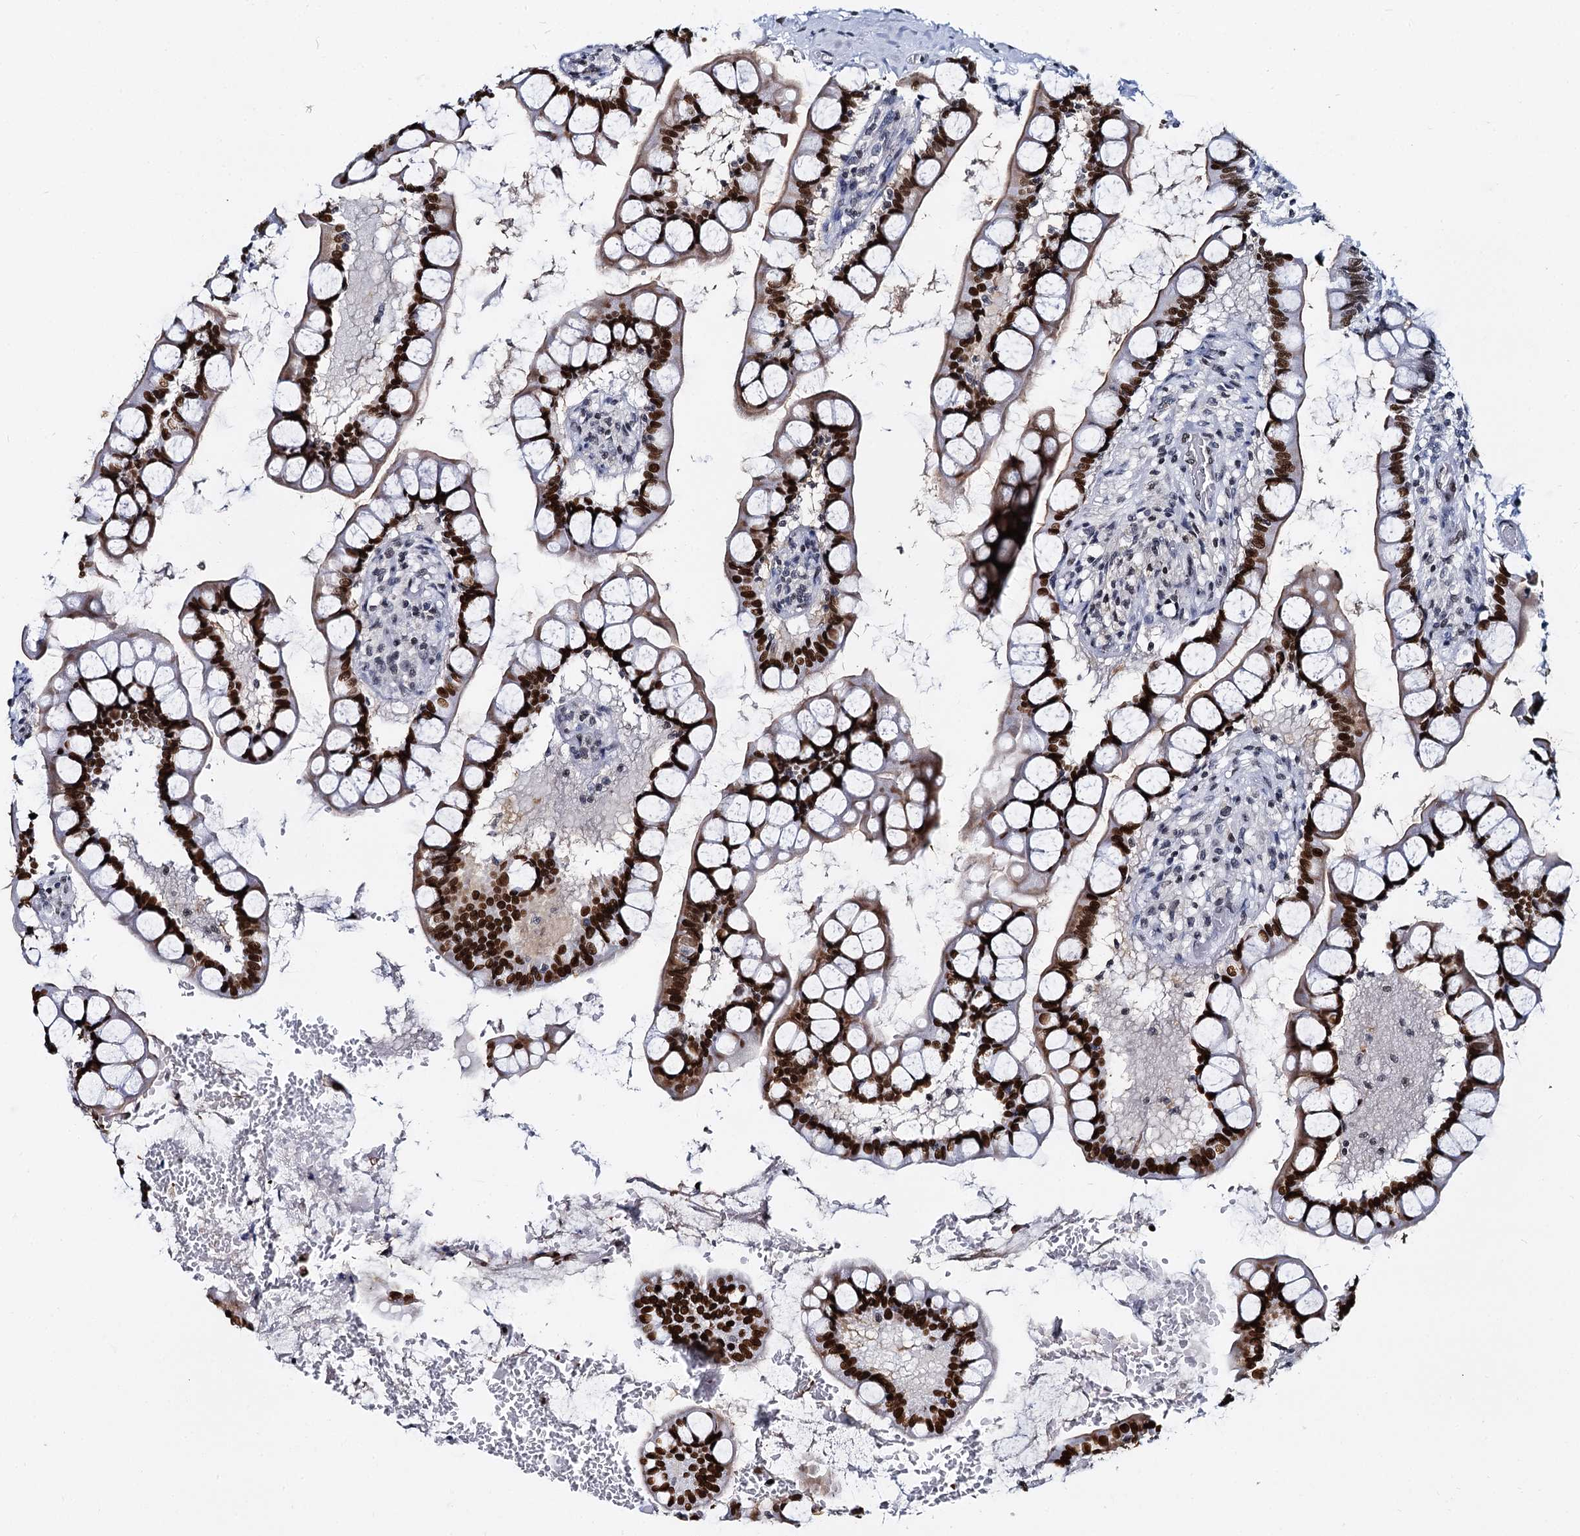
{"staining": {"intensity": "strong", "quantity": ">75%", "location": "cytoplasmic/membranous,nuclear"}, "tissue": "small intestine", "cell_type": "Glandular cells", "image_type": "normal", "snomed": [{"axis": "morphology", "description": "Normal tissue, NOS"}, {"axis": "topography", "description": "Small intestine"}], "caption": "Immunohistochemistry (IHC) photomicrograph of unremarkable small intestine: human small intestine stained using immunohistochemistry reveals high levels of strong protein expression localized specifically in the cytoplasmic/membranous,nuclear of glandular cells, appearing as a cytoplasmic/membranous,nuclear brown color.", "gene": "CMAS", "patient": {"sex": "male", "age": 52}}